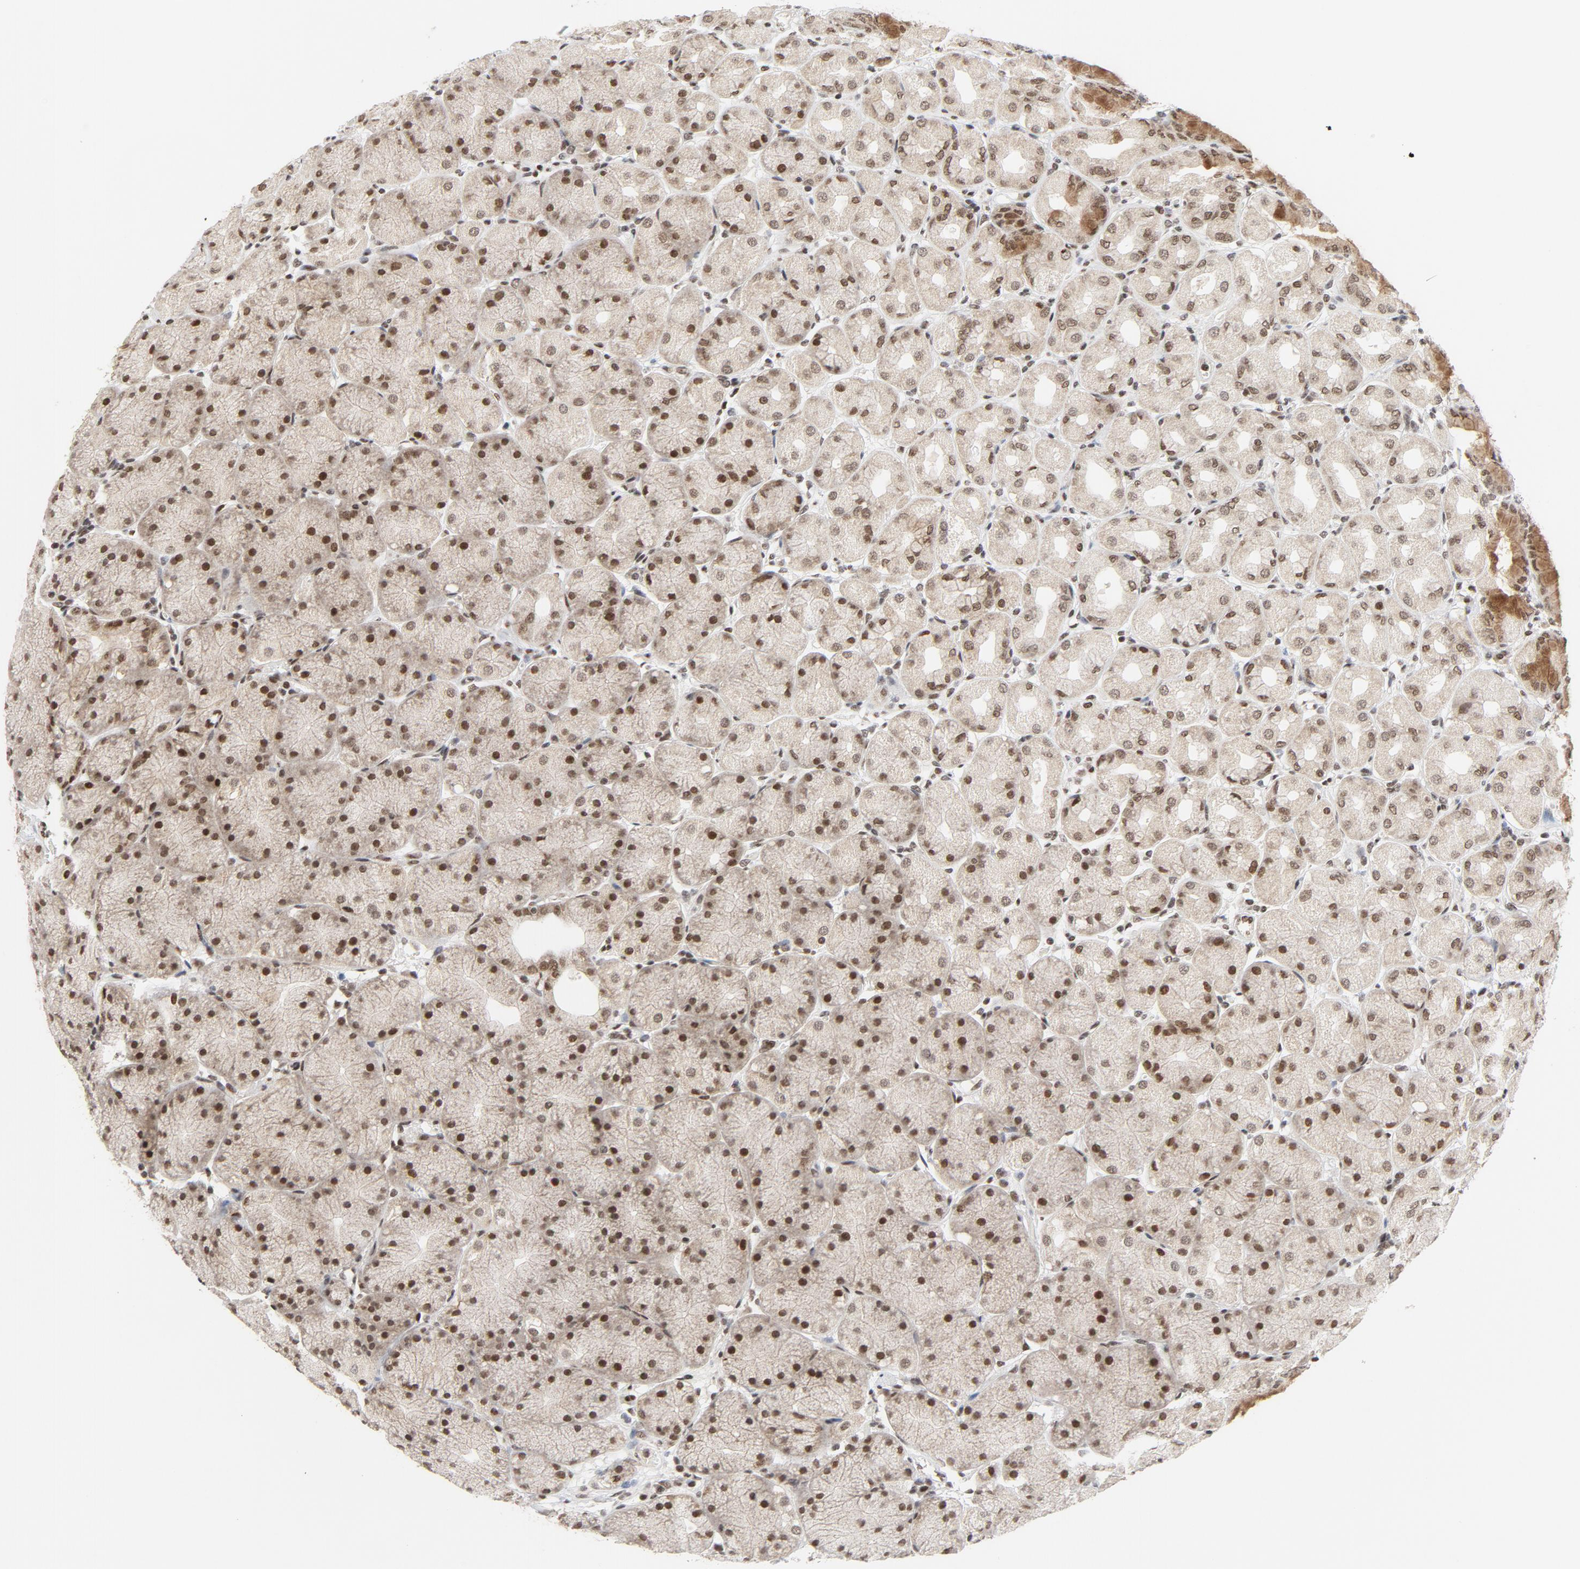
{"staining": {"intensity": "moderate", "quantity": ">75%", "location": "nuclear"}, "tissue": "stomach", "cell_type": "Glandular cells", "image_type": "normal", "snomed": [{"axis": "morphology", "description": "Normal tissue, NOS"}, {"axis": "topography", "description": "Stomach, upper"}], "caption": "Protein expression analysis of unremarkable stomach shows moderate nuclear expression in approximately >75% of glandular cells.", "gene": "ERCC1", "patient": {"sex": "female", "age": 56}}